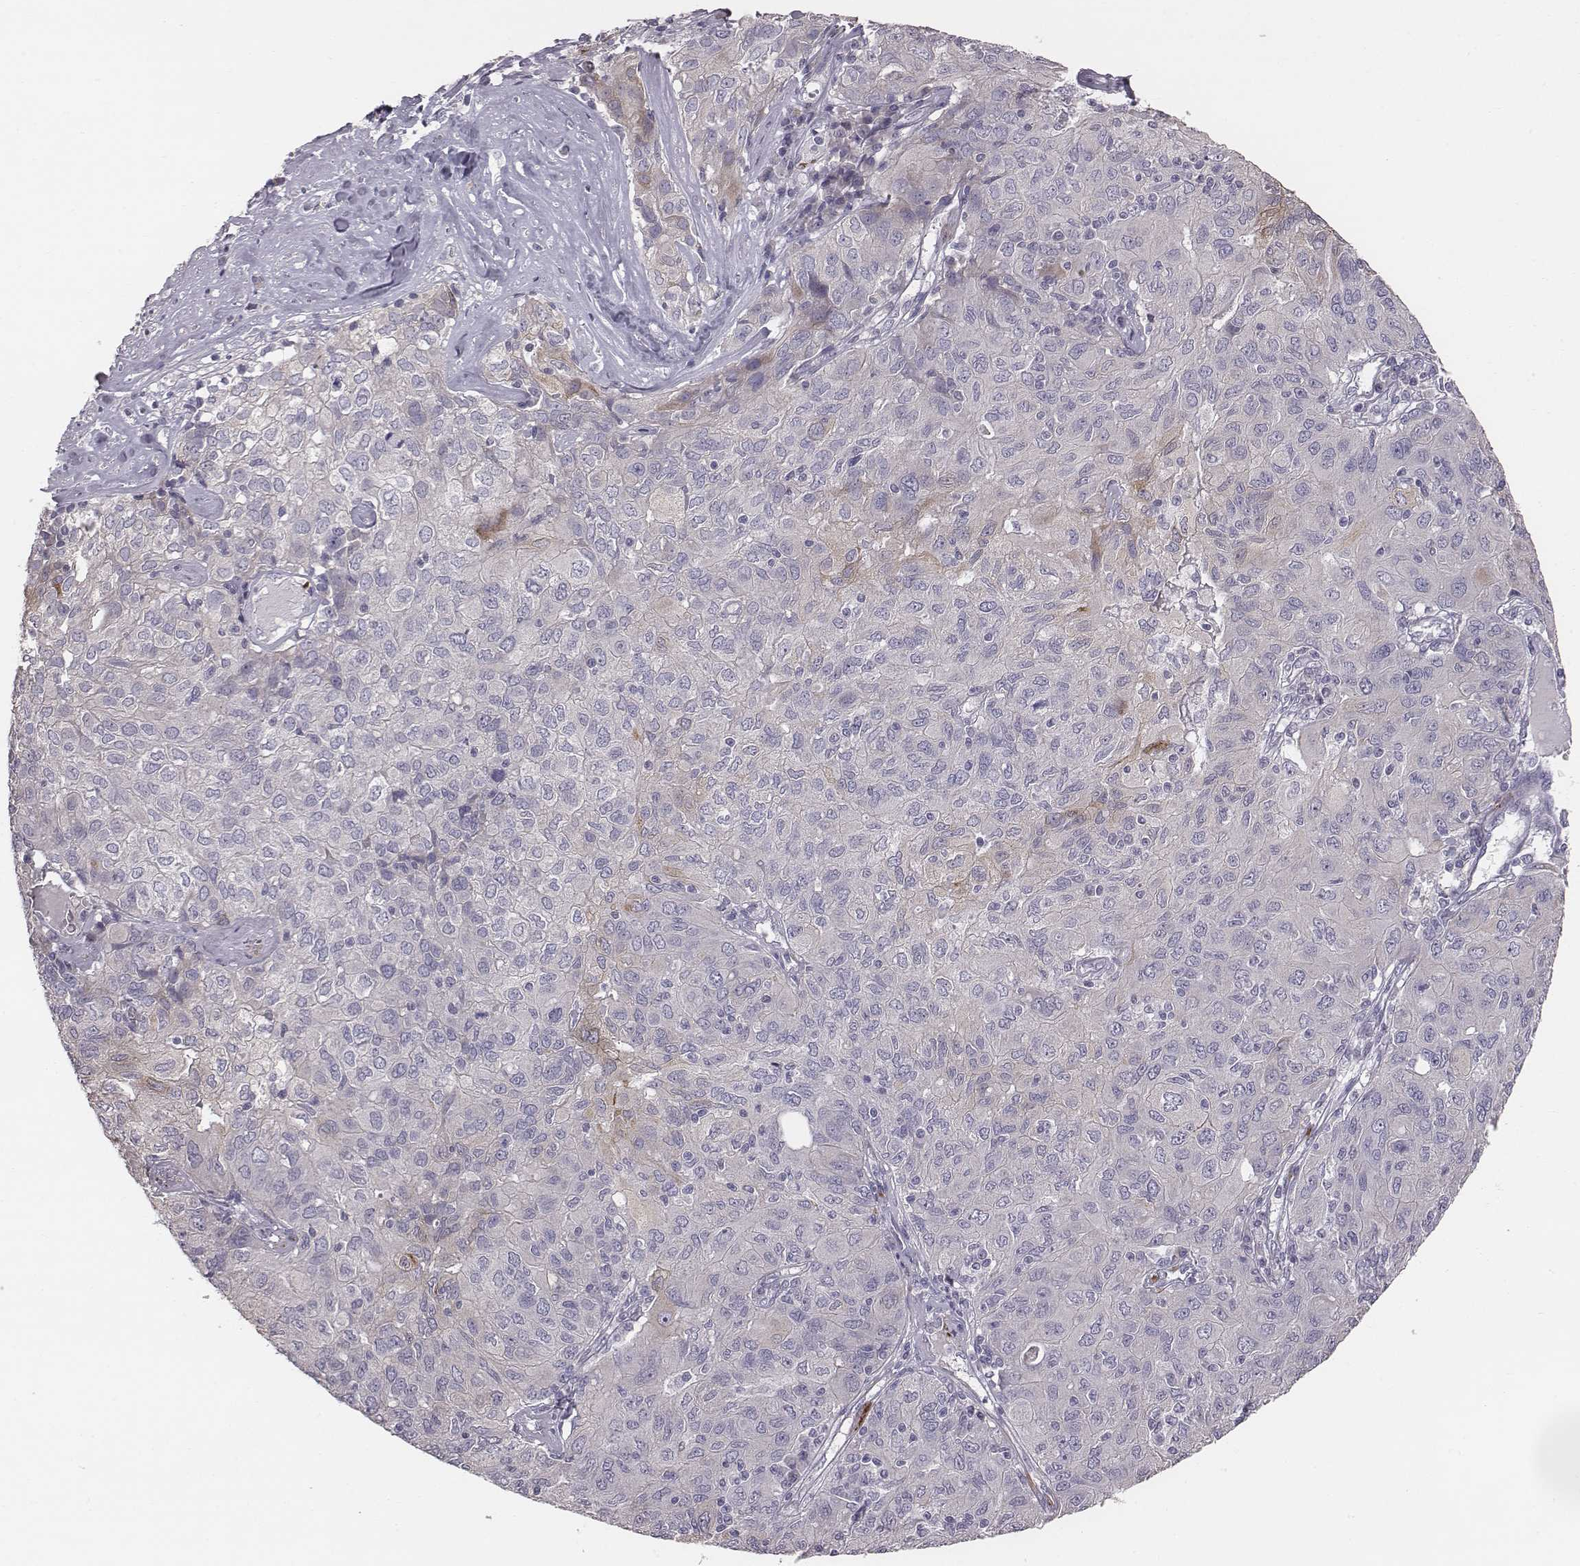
{"staining": {"intensity": "negative", "quantity": "none", "location": "none"}, "tissue": "ovarian cancer", "cell_type": "Tumor cells", "image_type": "cancer", "snomed": [{"axis": "morphology", "description": "Carcinoma, endometroid"}, {"axis": "topography", "description": "Ovary"}], "caption": "High power microscopy histopathology image of an IHC photomicrograph of ovarian endometroid carcinoma, revealing no significant positivity in tumor cells. (Brightfield microscopy of DAB (3,3'-diaminobenzidine) IHC at high magnification).", "gene": "PRKCZ", "patient": {"sex": "female", "age": 50}}